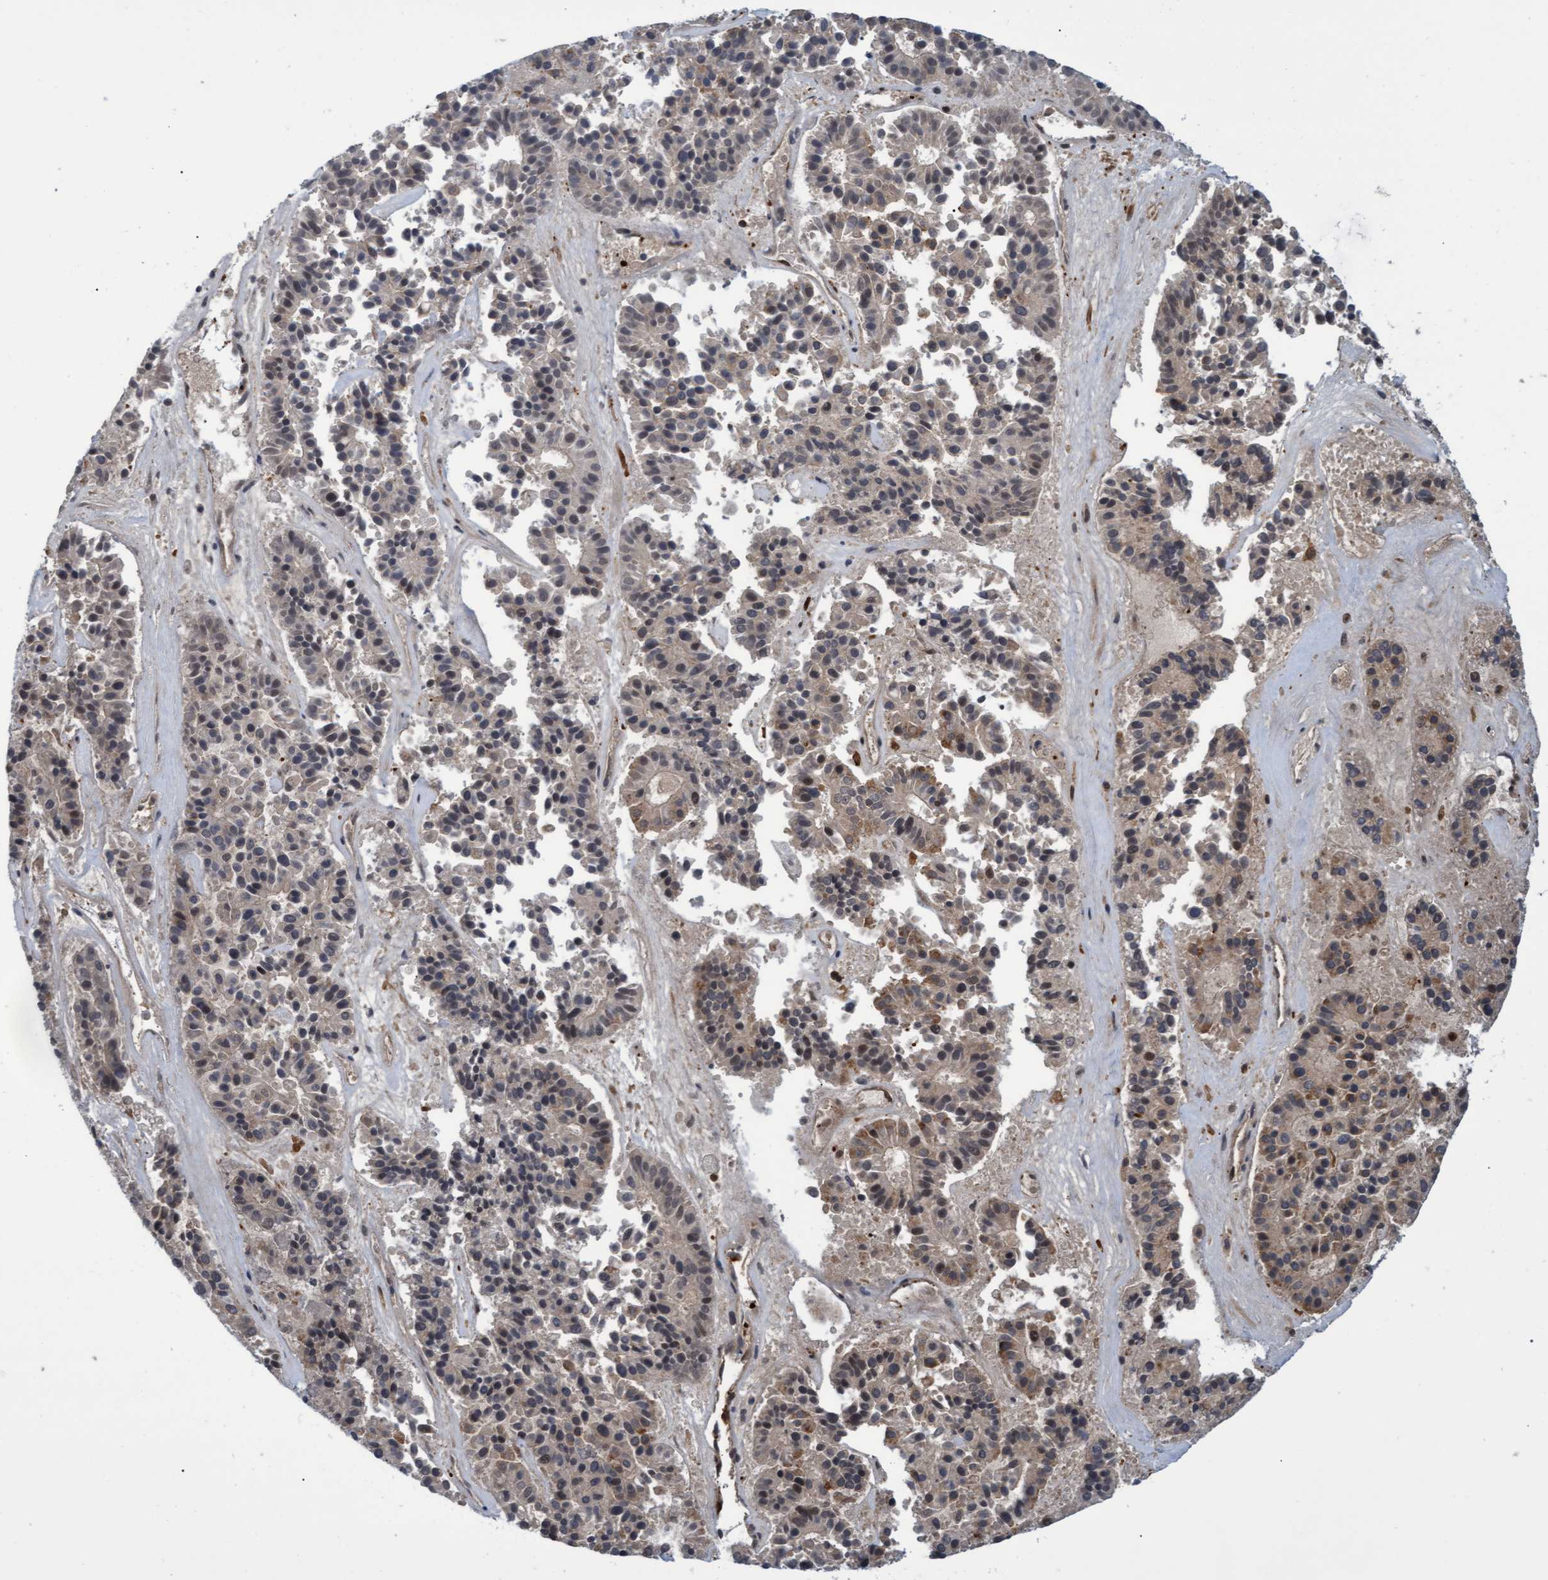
{"staining": {"intensity": "weak", "quantity": "<25%", "location": "cytoplasmic/membranous"}, "tissue": "pancreatic cancer", "cell_type": "Tumor cells", "image_type": "cancer", "snomed": [{"axis": "morphology", "description": "Adenocarcinoma, NOS"}, {"axis": "topography", "description": "Pancreas"}], "caption": "Pancreatic adenocarcinoma stained for a protein using immunohistochemistry demonstrates no expression tumor cells.", "gene": "TNFRSF10B", "patient": {"sex": "male", "age": 50}}